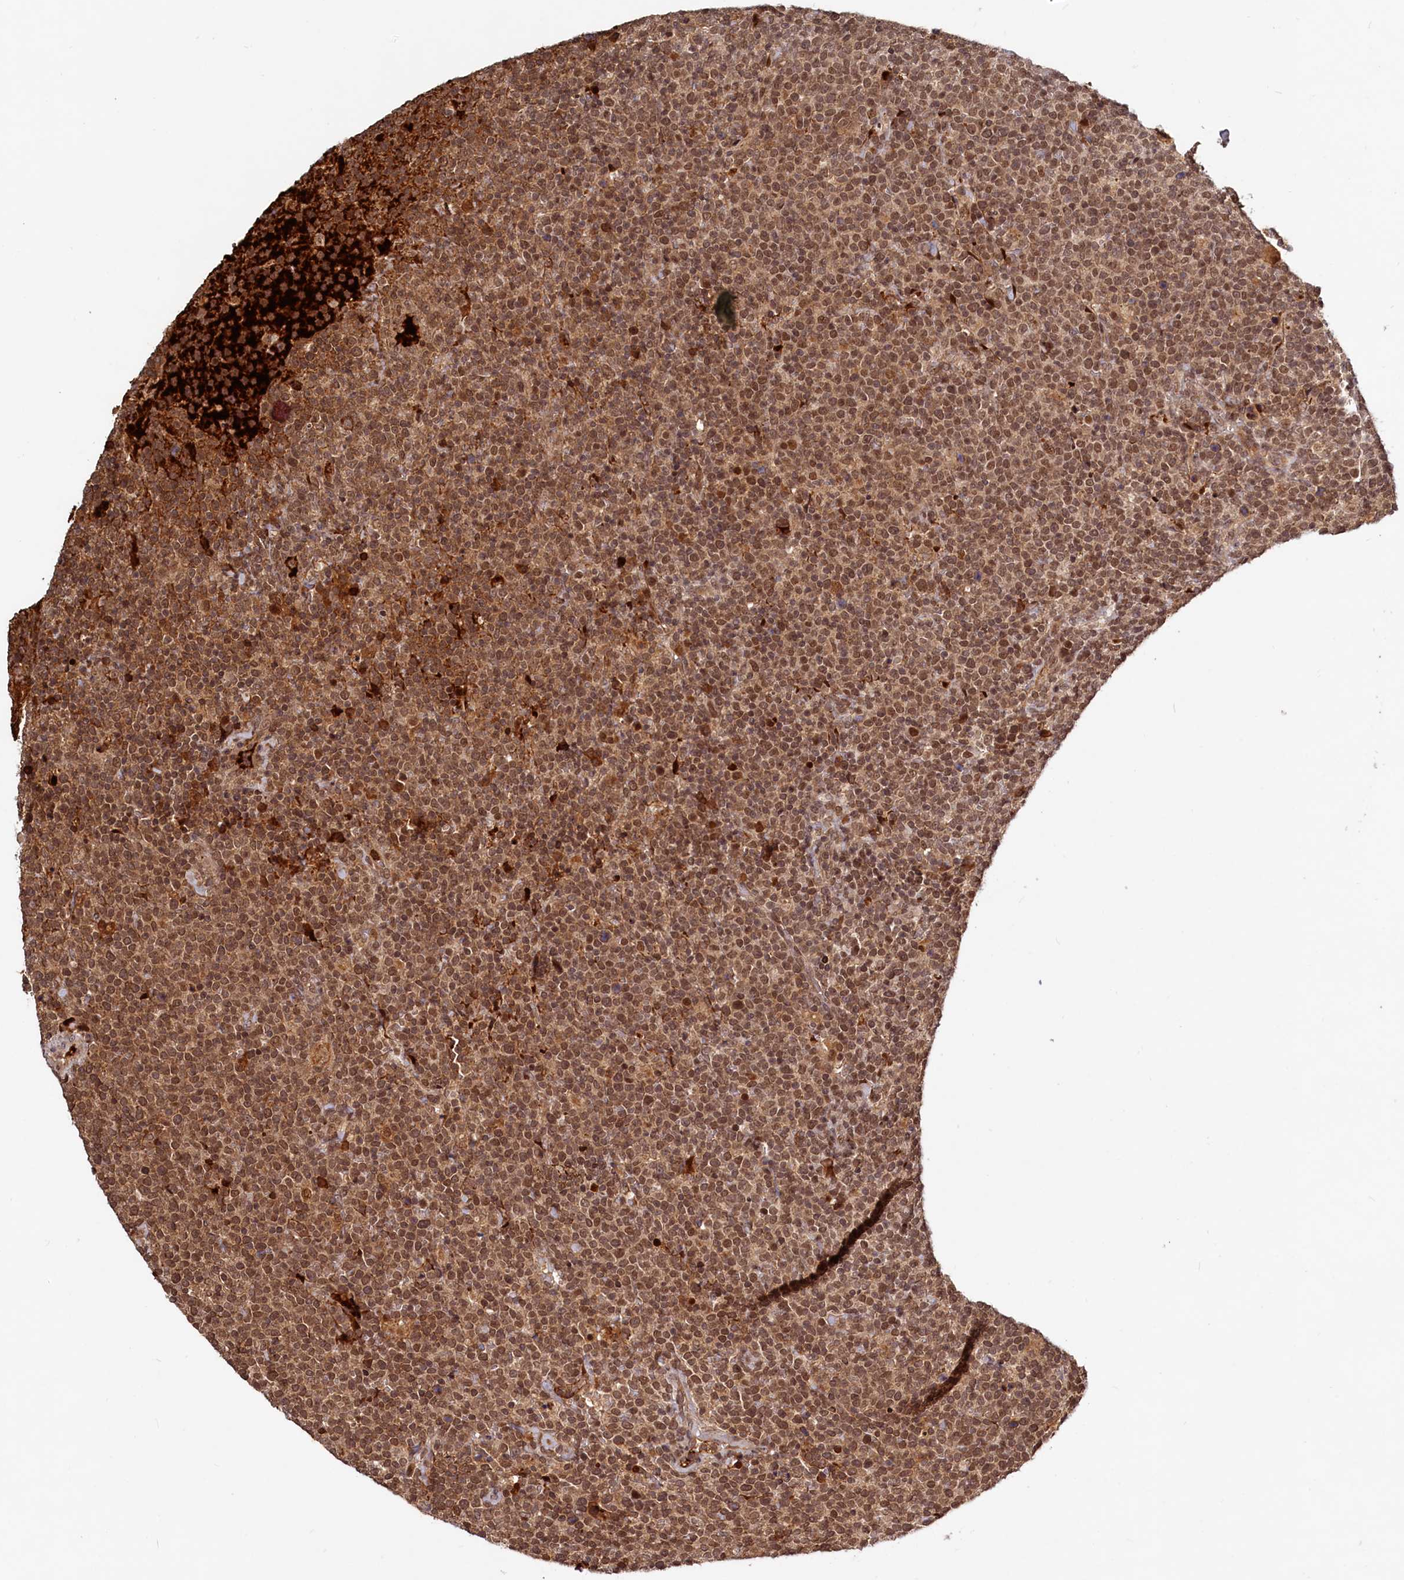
{"staining": {"intensity": "moderate", "quantity": ">75%", "location": "nuclear"}, "tissue": "lymphoma", "cell_type": "Tumor cells", "image_type": "cancer", "snomed": [{"axis": "morphology", "description": "Malignant lymphoma, non-Hodgkin's type, High grade"}, {"axis": "topography", "description": "Lymph node"}], "caption": "Immunohistochemical staining of high-grade malignant lymphoma, non-Hodgkin's type exhibits medium levels of moderate nuclear expression in approximately >75% of tumor cells.", "gene": "TRAPPC4", "patient": {"sex": "male", "age": 61}}